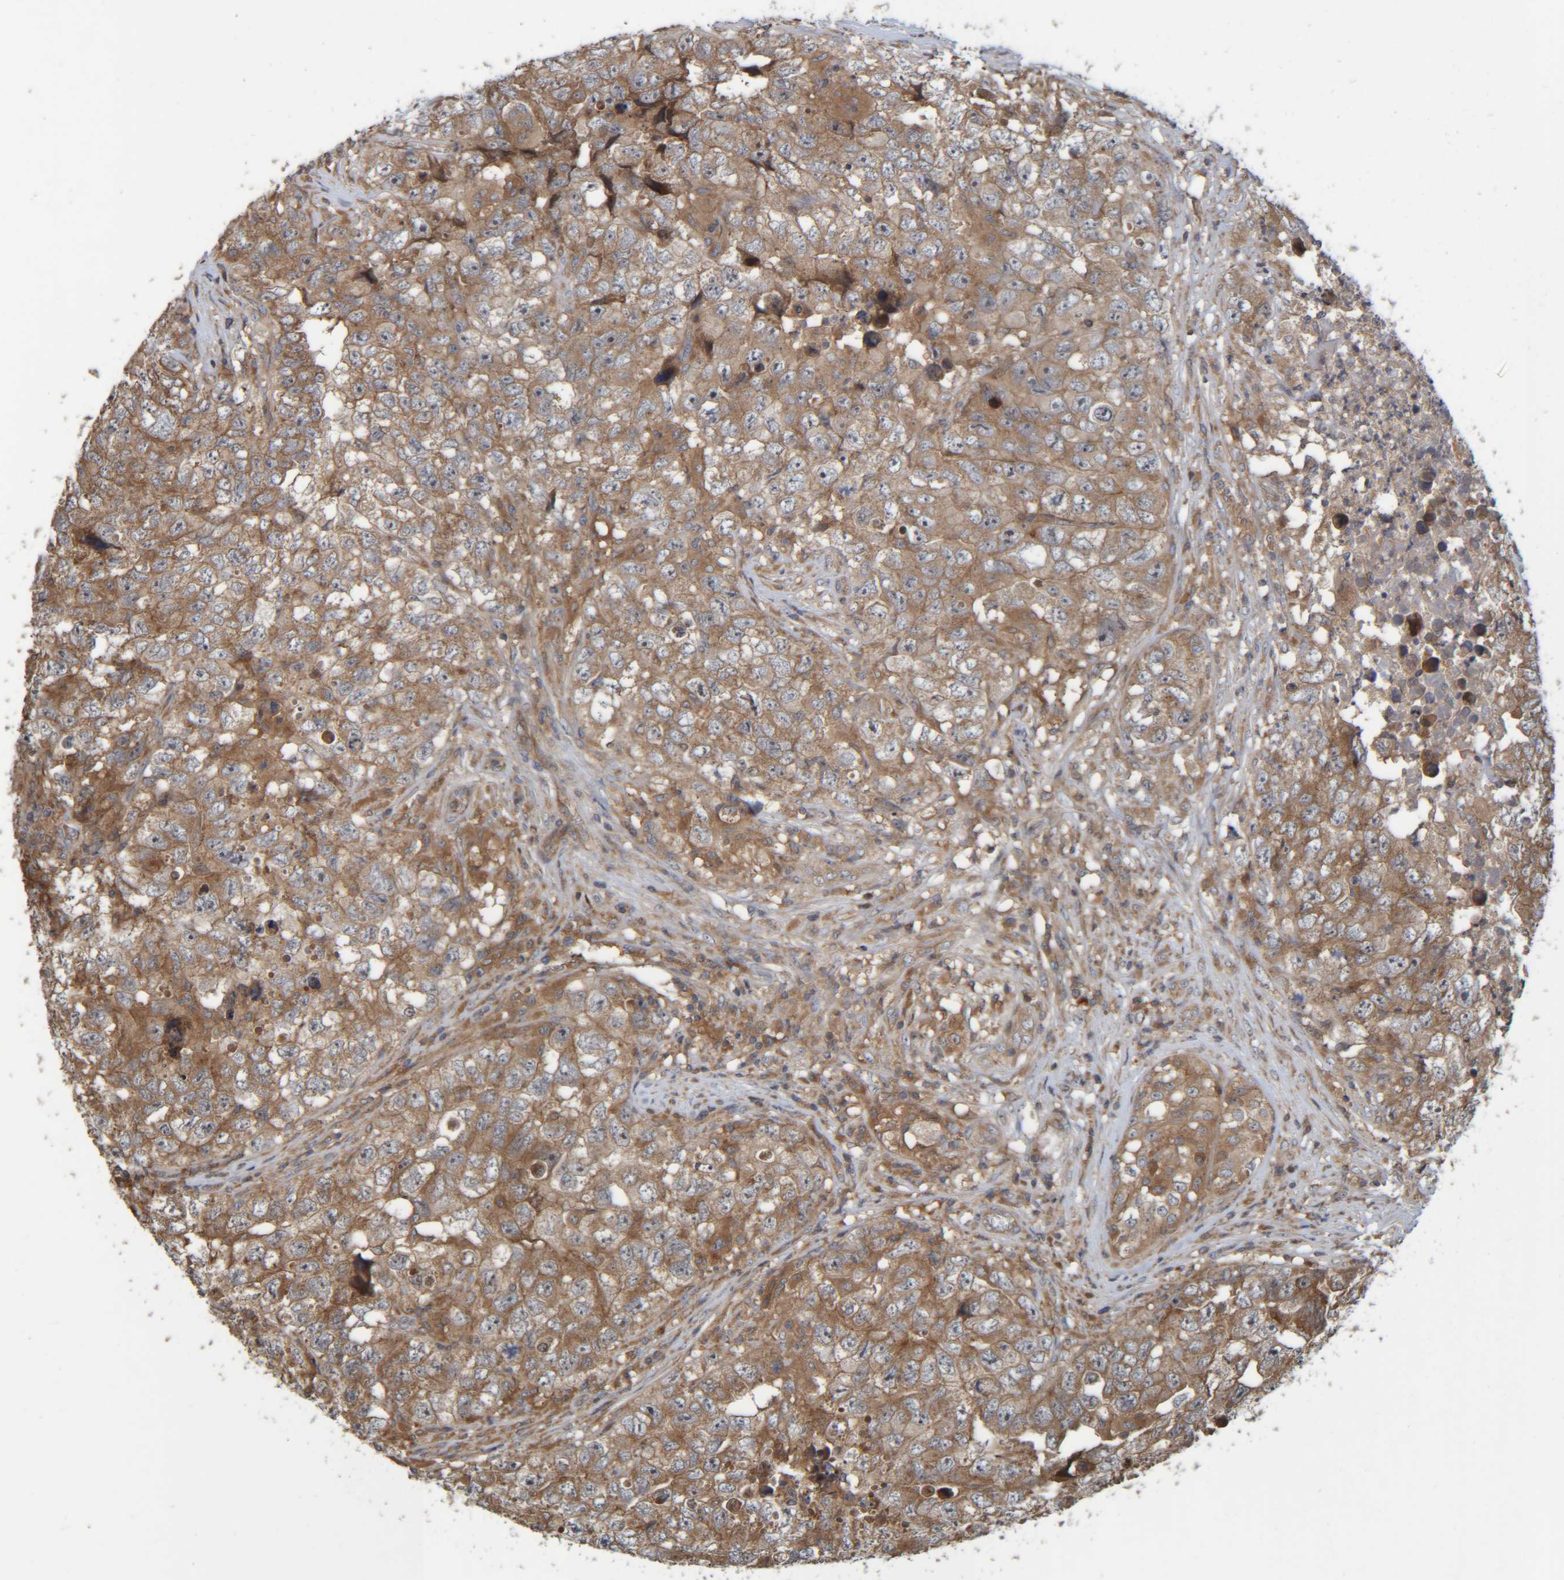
{"staining": {"intensity": "moderate", "quantity": ">75%", "location": "cytoplasmic/membranous"}, "tissue": "testis cancer", "cell_type": "Tumor cells", "image_type": "cancer", "snomed": [{"axis": "morphology", "description": "Seminoma, NOS"}, {"axis": "morphology", "description": "Carcinoma, Embryonal, NOS"}, {"axis": "topography", "description": "Testis"}], "caption": "A histopathology image of human testis cancer (embryonal carcinoma) stained for a protein displays moderate cytoplasmic/membranous brown staining in tumor cells.", "gene": "CCDC57", "patient": {"sex": "male", "age": 43}}